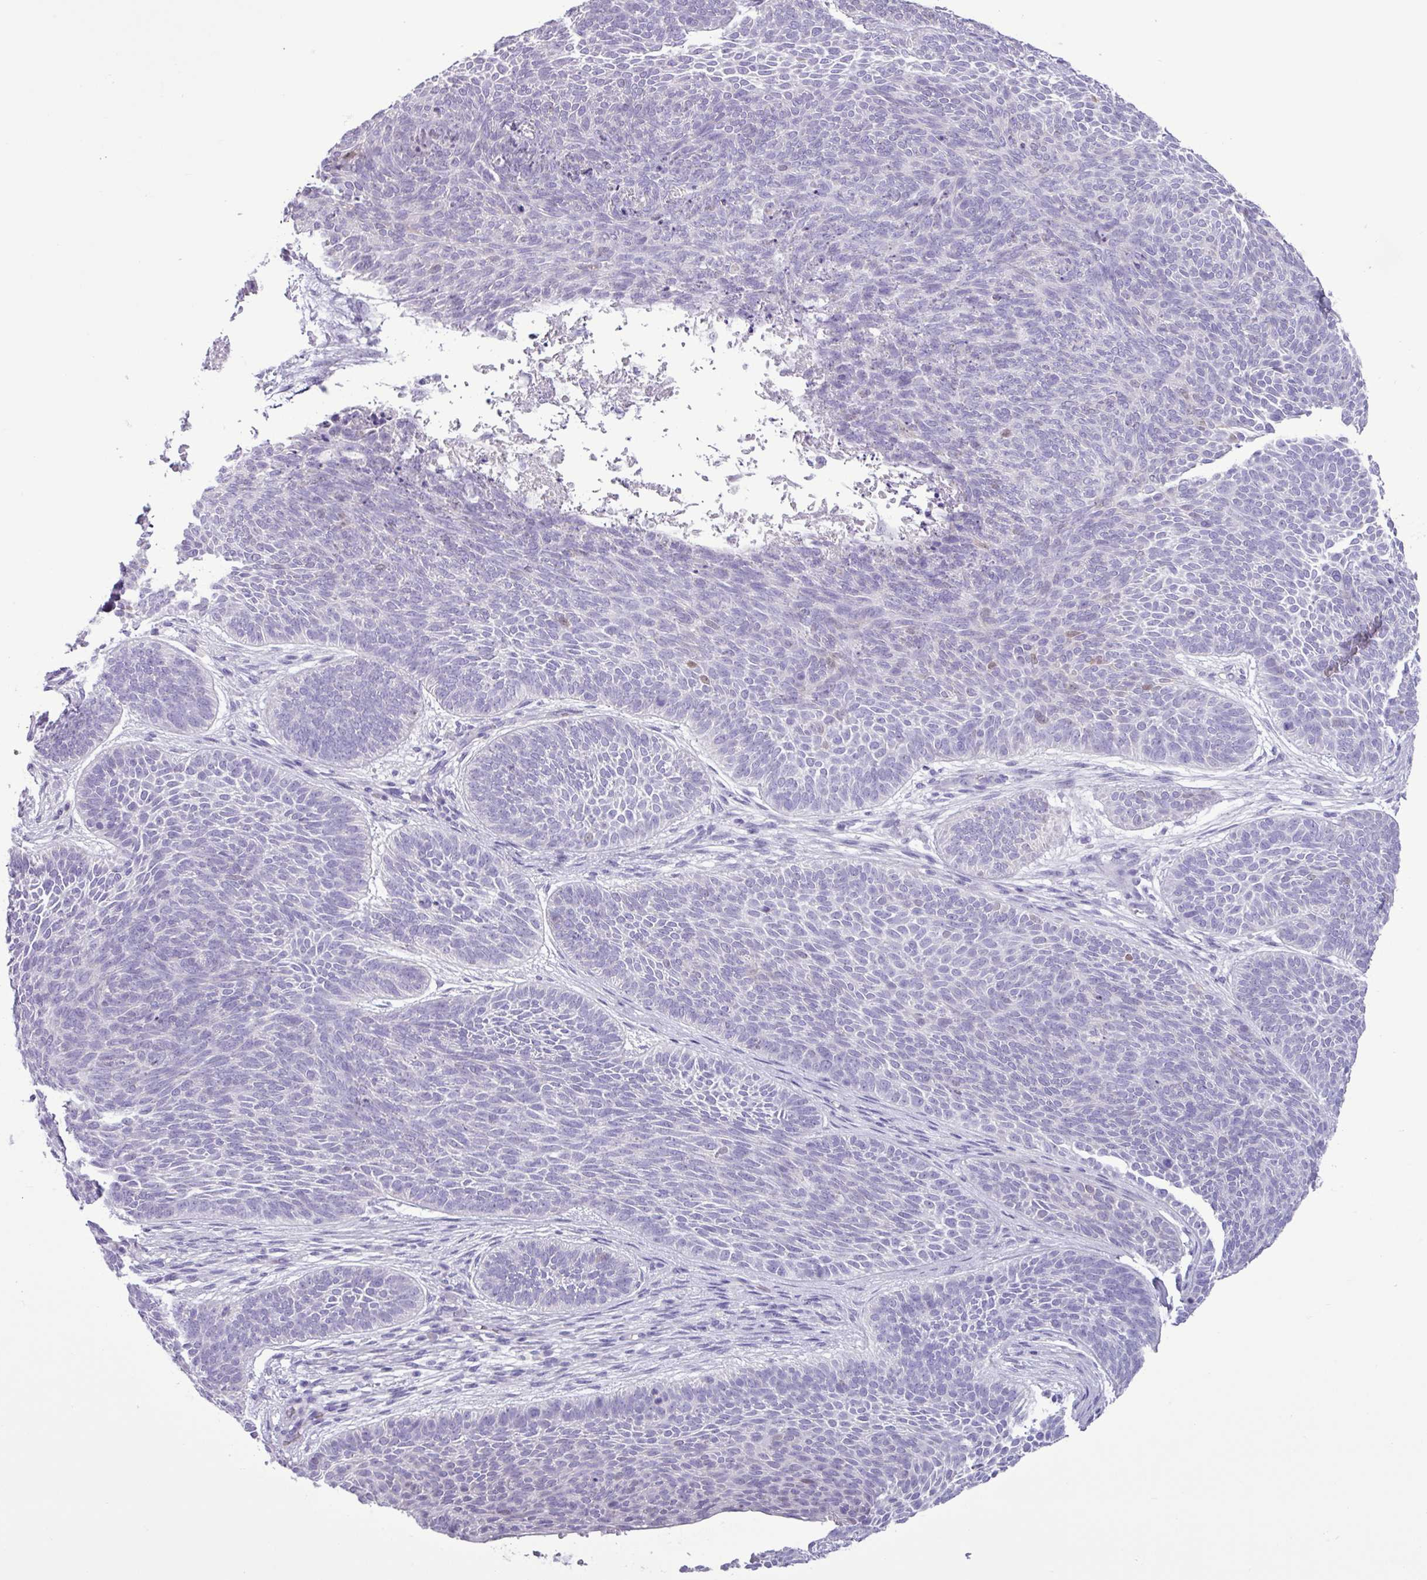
{"staining": {"intensity": "negative", "quantity": "none", "location": "none"}, "tissue": "skin cancer", "cell_type": "Tumor cells", "image_type": "cancer", "snomed": [{"axis": "morphology", "description": "Basal cell carcinoma"}, {"axis": "topography", "description": "Skin"}], "caption": "Tumor cells show no significant protein staining in skin cancer.", "gene": "ALDH3A1", "patient": {"sex": "male", "age": 85}}